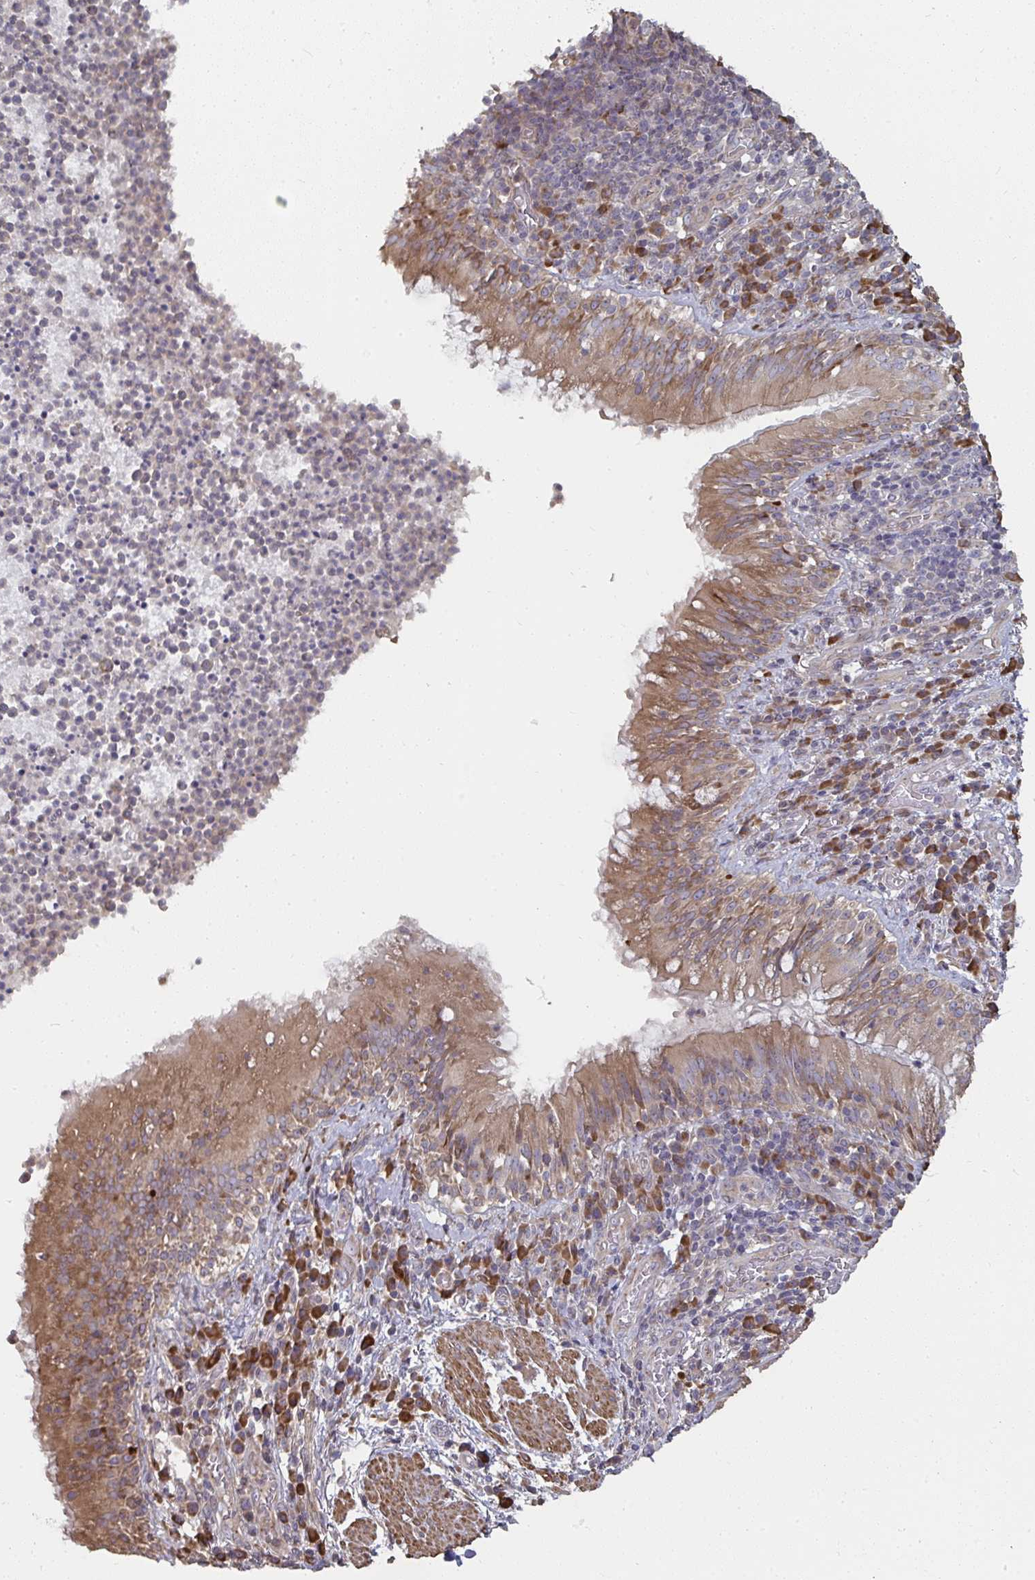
{"staining": {"intensity": "moderate", "quantity": ">75%", "location": "cytoplasmic/membranous"}, "tissue": "bronchus", "cell_type": "Respiratory epithelial cells", "image_type": "normal", "snomed": [{"axis": "morphology", "description": "Normal tissue, NOS"}, {"axis": "topography", "description": "Lymph node"}, {"axis": "topography", "description": "Bronchus"}], "caption": "Normal bronchus displays moderate cytoplasmic/membranous expression in about >75% of respiratory epithelial cells, visualized by immunohistochemistry. Using DAB (3,3'-diaminobenzidine) (brown) and hematoxylin (blue) stains, captured at high magnification using brightfield microscopy.", "gene": "ZFYVE28", "patient": {"sex": "male", "age": 56}}